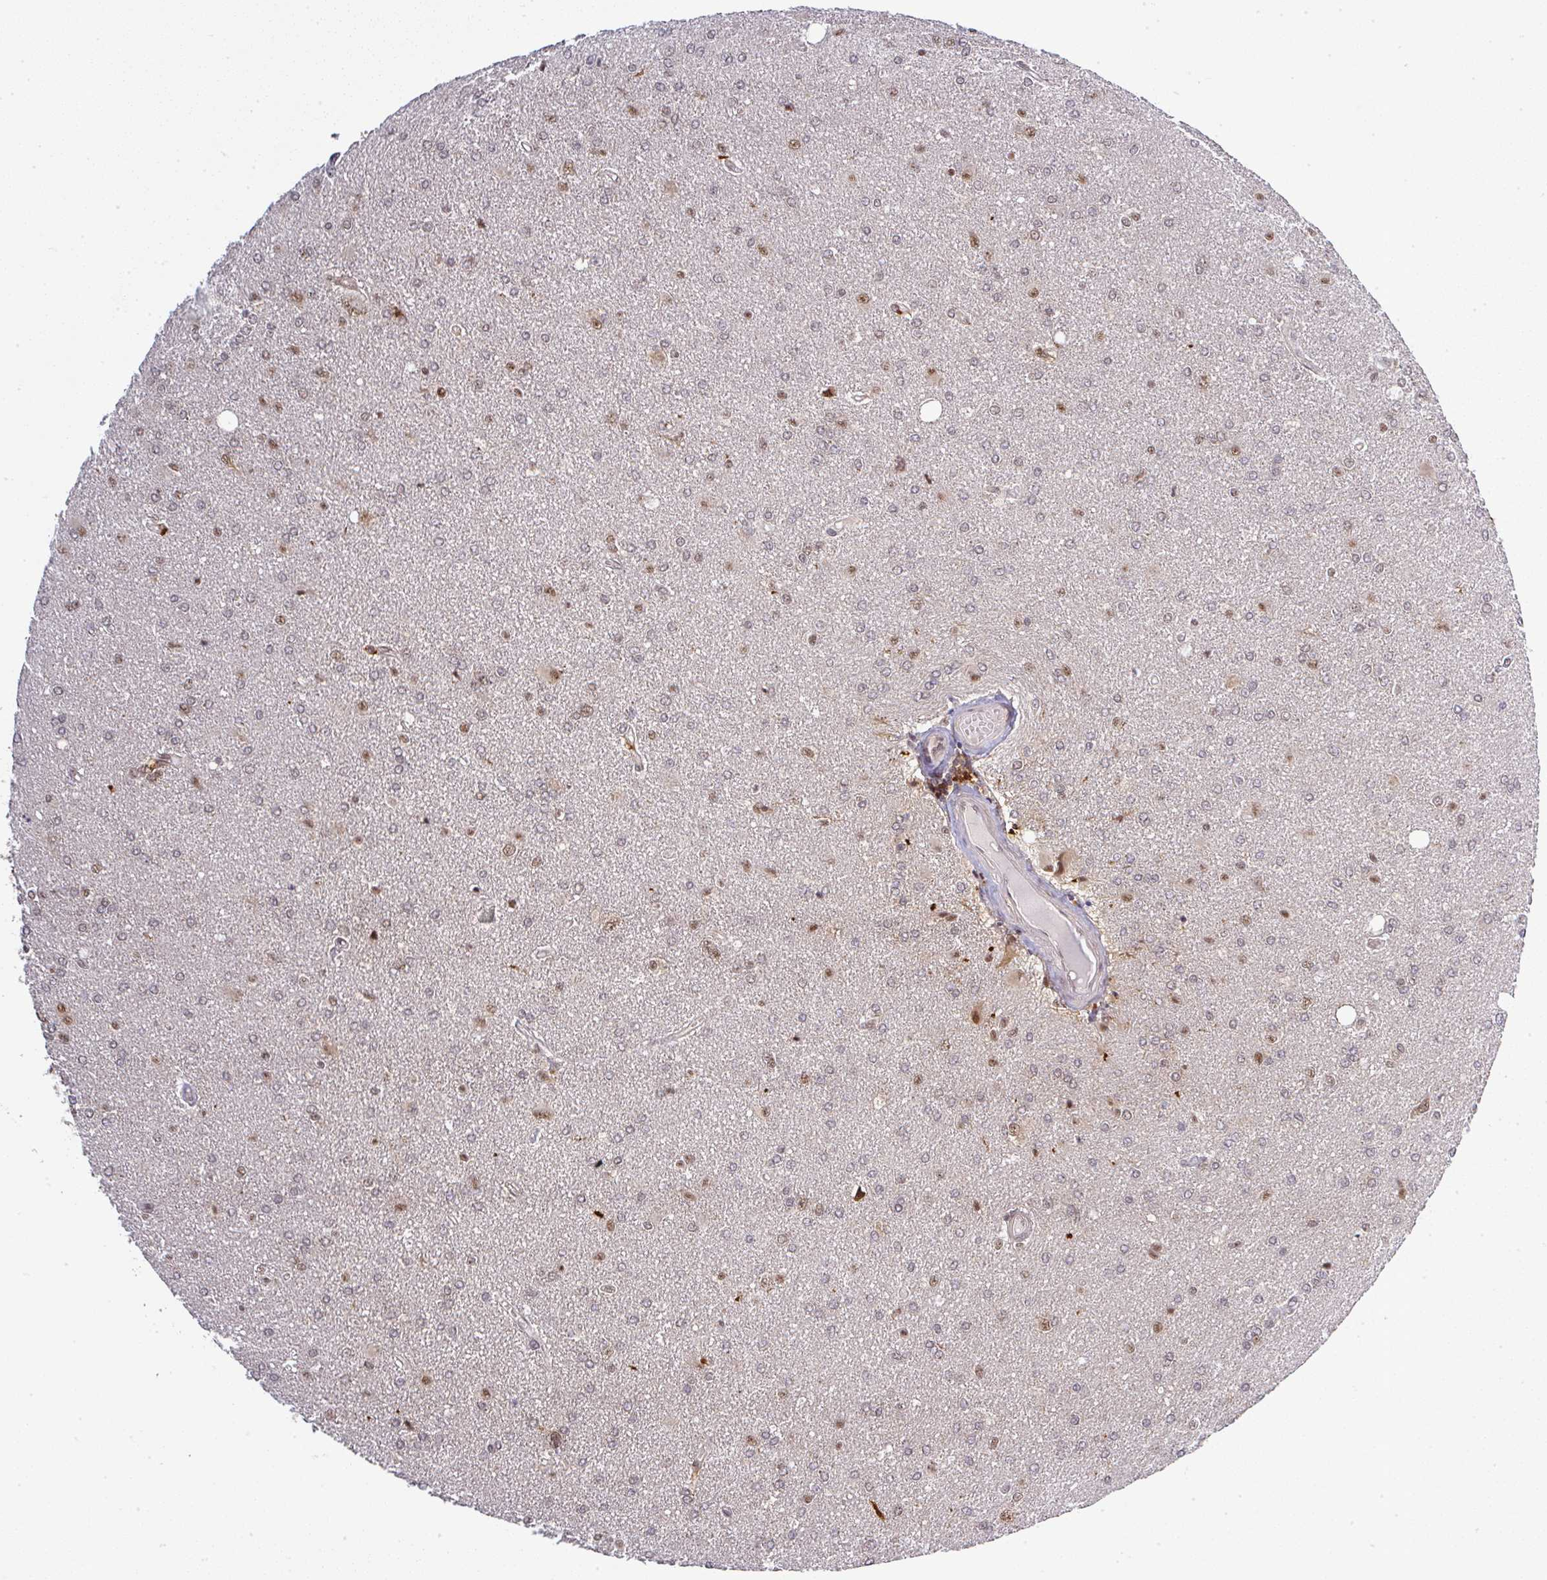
{"staining": {"intensity": "negative", "quantity": "none", "location": "none"}, "tissue": "glioma", "cell_type": "Tumor cells", "image_type": "cancer", "snomed": [{"axis": "morphology", "description": "Glioma, malignant, High grade"}, {"axis": "topography", "description": "Brain"}], "caption": "The photomicrograph exhibits no significant positivity in tumor cells of malignant glioma (high-grade). Brightfield microscopy of IHC stained with DAB (brown) and hematoxylin (blue), captured at high magnification.", "gene": "FAM153A", "patient": {"sex": "male", "age": 67}}